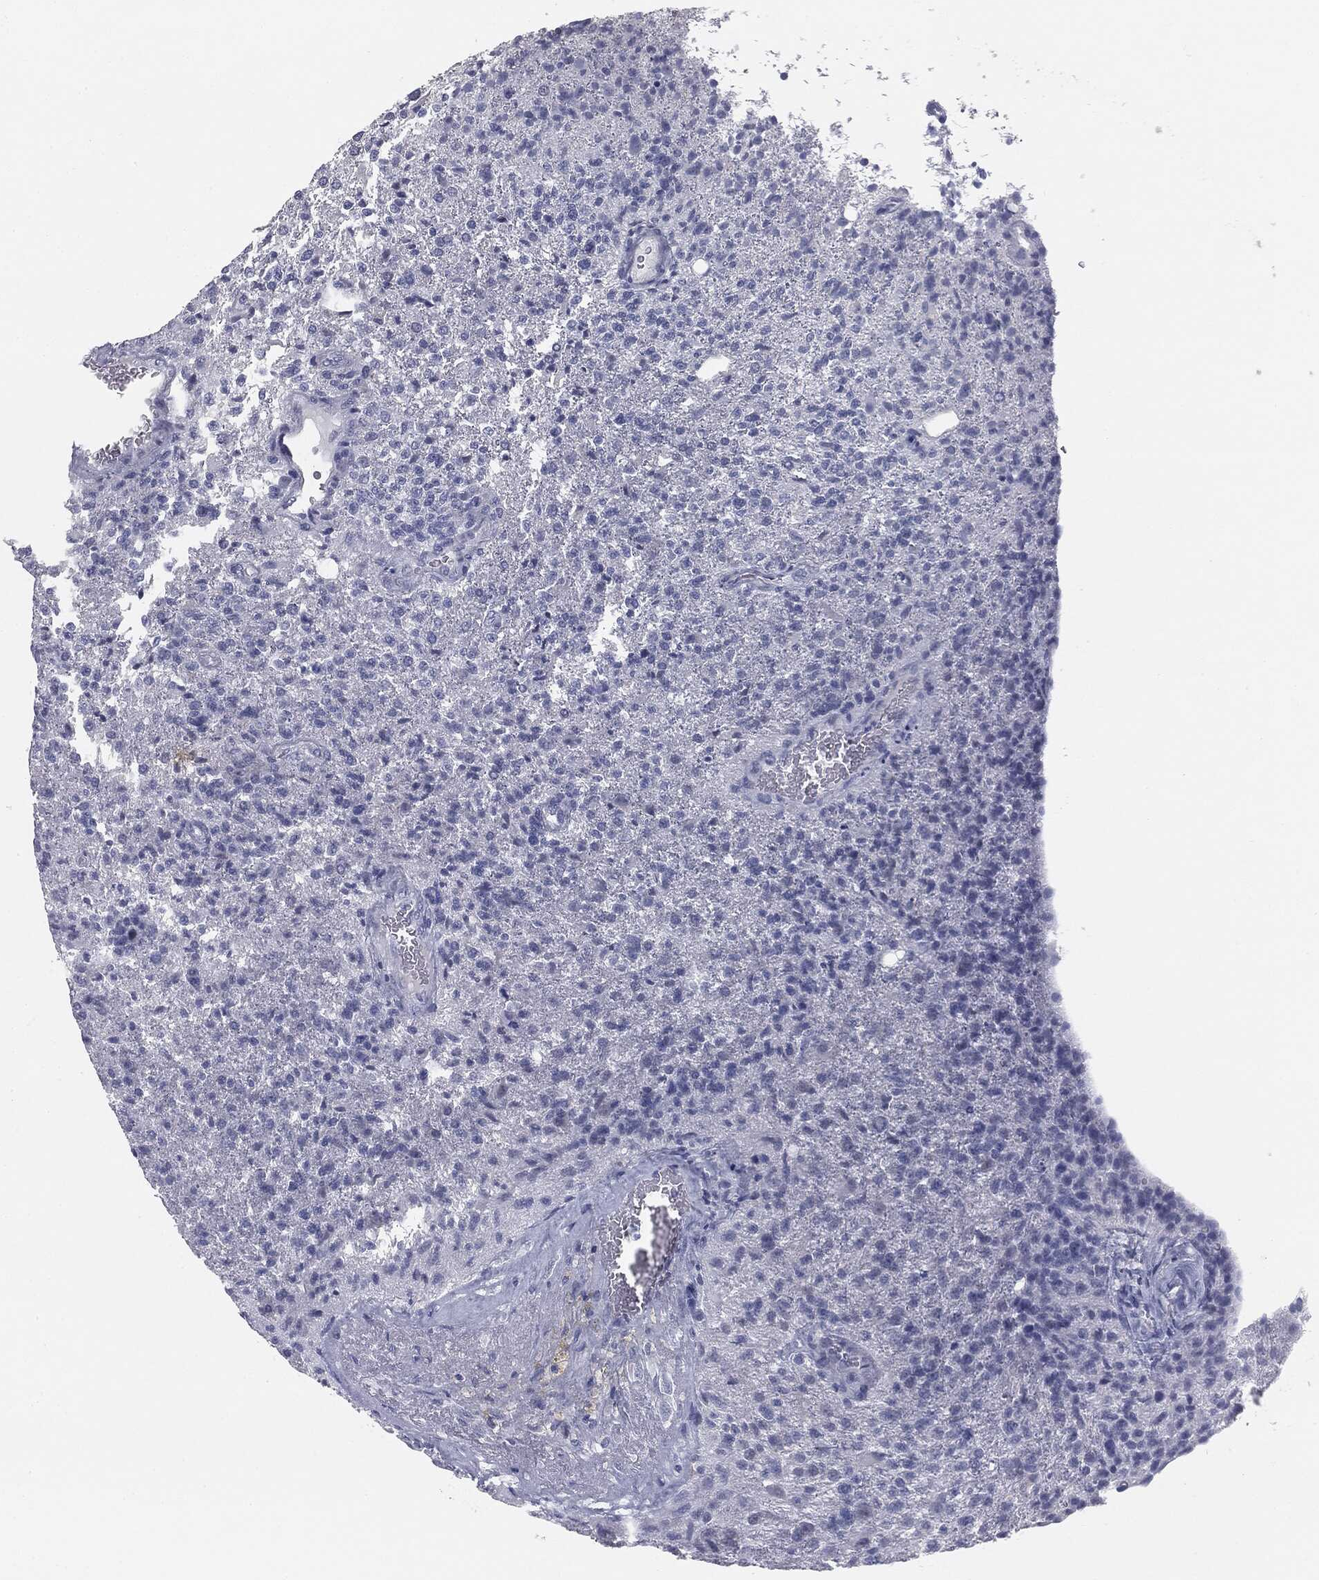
{"staining": {"intensity": "negative", "quantity": "none", "location": "none"}, "tissue": "glioma", "cell_type": "Tumor cells", "image_type": "cancer", "snomed": [{"axis": "morphology", "description": "Glioma, malignant, High grade"}, {"axis": "topography", "description": "Brain"}], "caption": "Tumor cells are negative for protein expression in human malignant high-grade glioma.", "gene": "MUC5AC", "patient": {"sex": "male", "age": 56}}